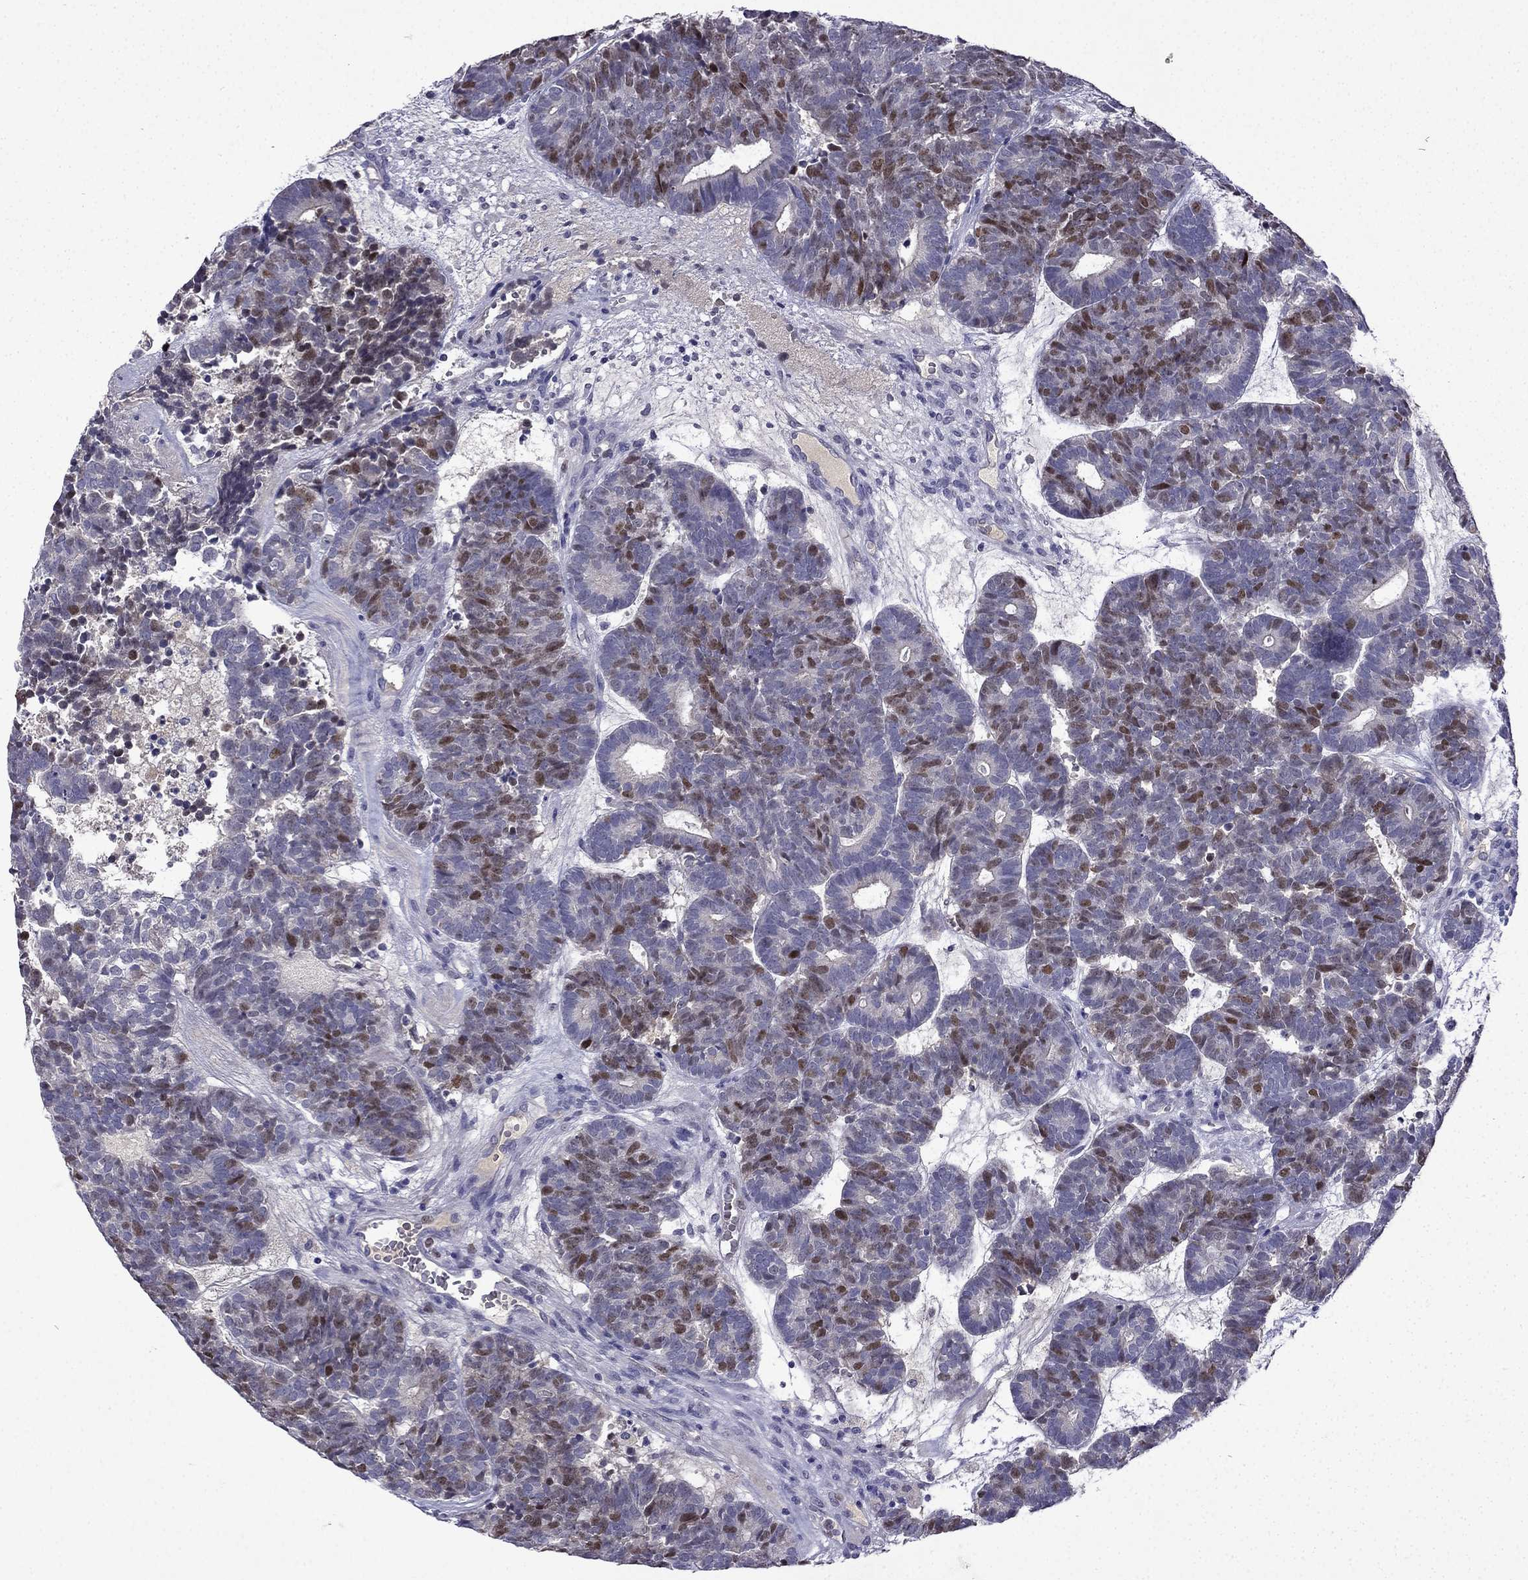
{"staining": {"intensity": "moderate", "quantity": "<25%", "location": "nuclear"}, "tissue": "head and neck cancer", "cell_type": "Tumor cells", "image_type": "cancer", "snomed": [{"axis": "morphology", "description": "Adenocarcinoma, NOS"}, {"axis": "topography", "description": "Head-Neck"}], "caption": "Adenocarcinoma (head and neck) stained for a protein exhibits moderate nuclear positivity in tumor cells.", "gene": "UHRF1", "patient": {"sex": "female", "age": 81}}